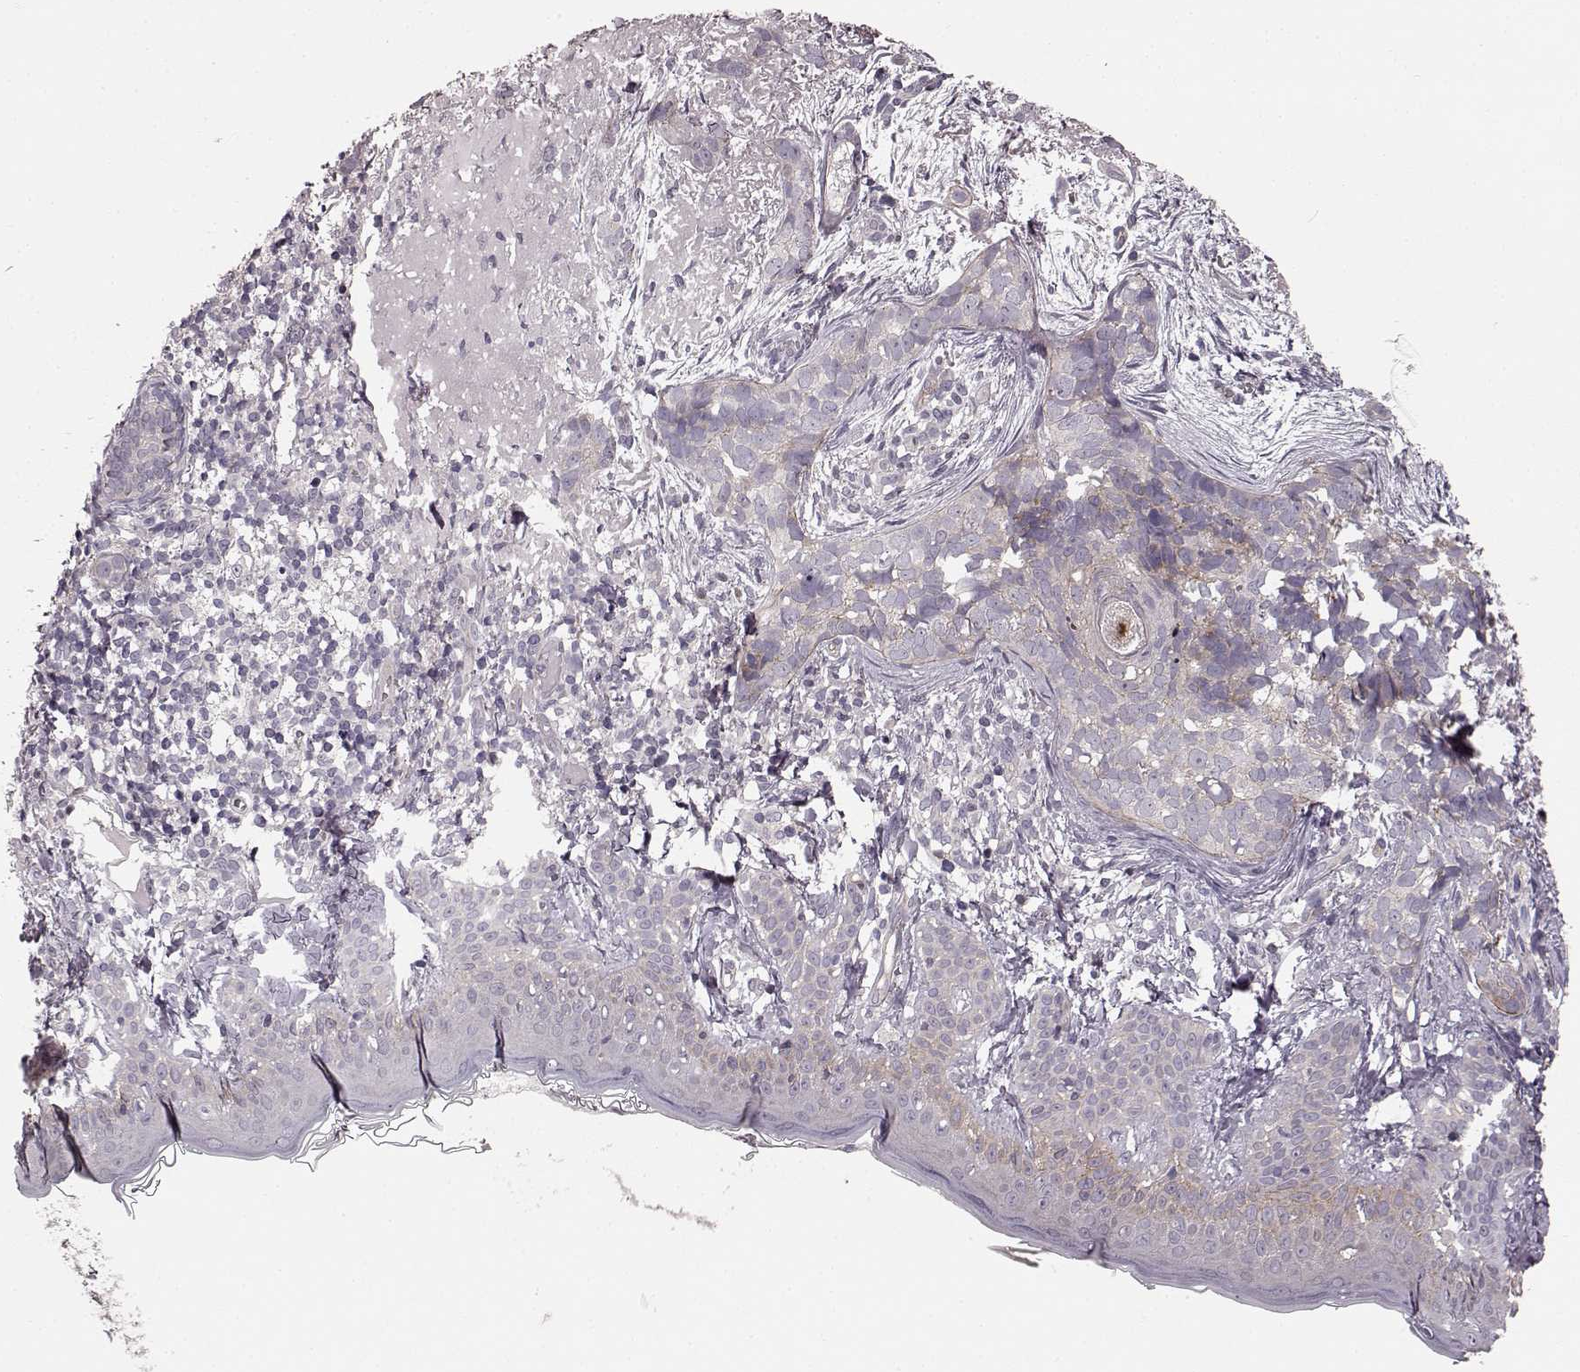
{"staining": {"intensity": "negative", "quantity": "none", "location": "none"}, "tissue": "skin cancer", "cell_type": "Tumor cells", "image_type": "cancer", "snomed": [{"axis": "morphology", "description": "Basal cell carcinoma"}, {"axis": "topography", "description": "Skin"}], "caption": "Protein analysis of basal cell carcinoma (skin) reveals no significant positivity in tumor cells. (IHC, brightfield microscopy, high magnification).", "gene": "SLC22A18", "patient": {"sex": "male", "age": 87}}